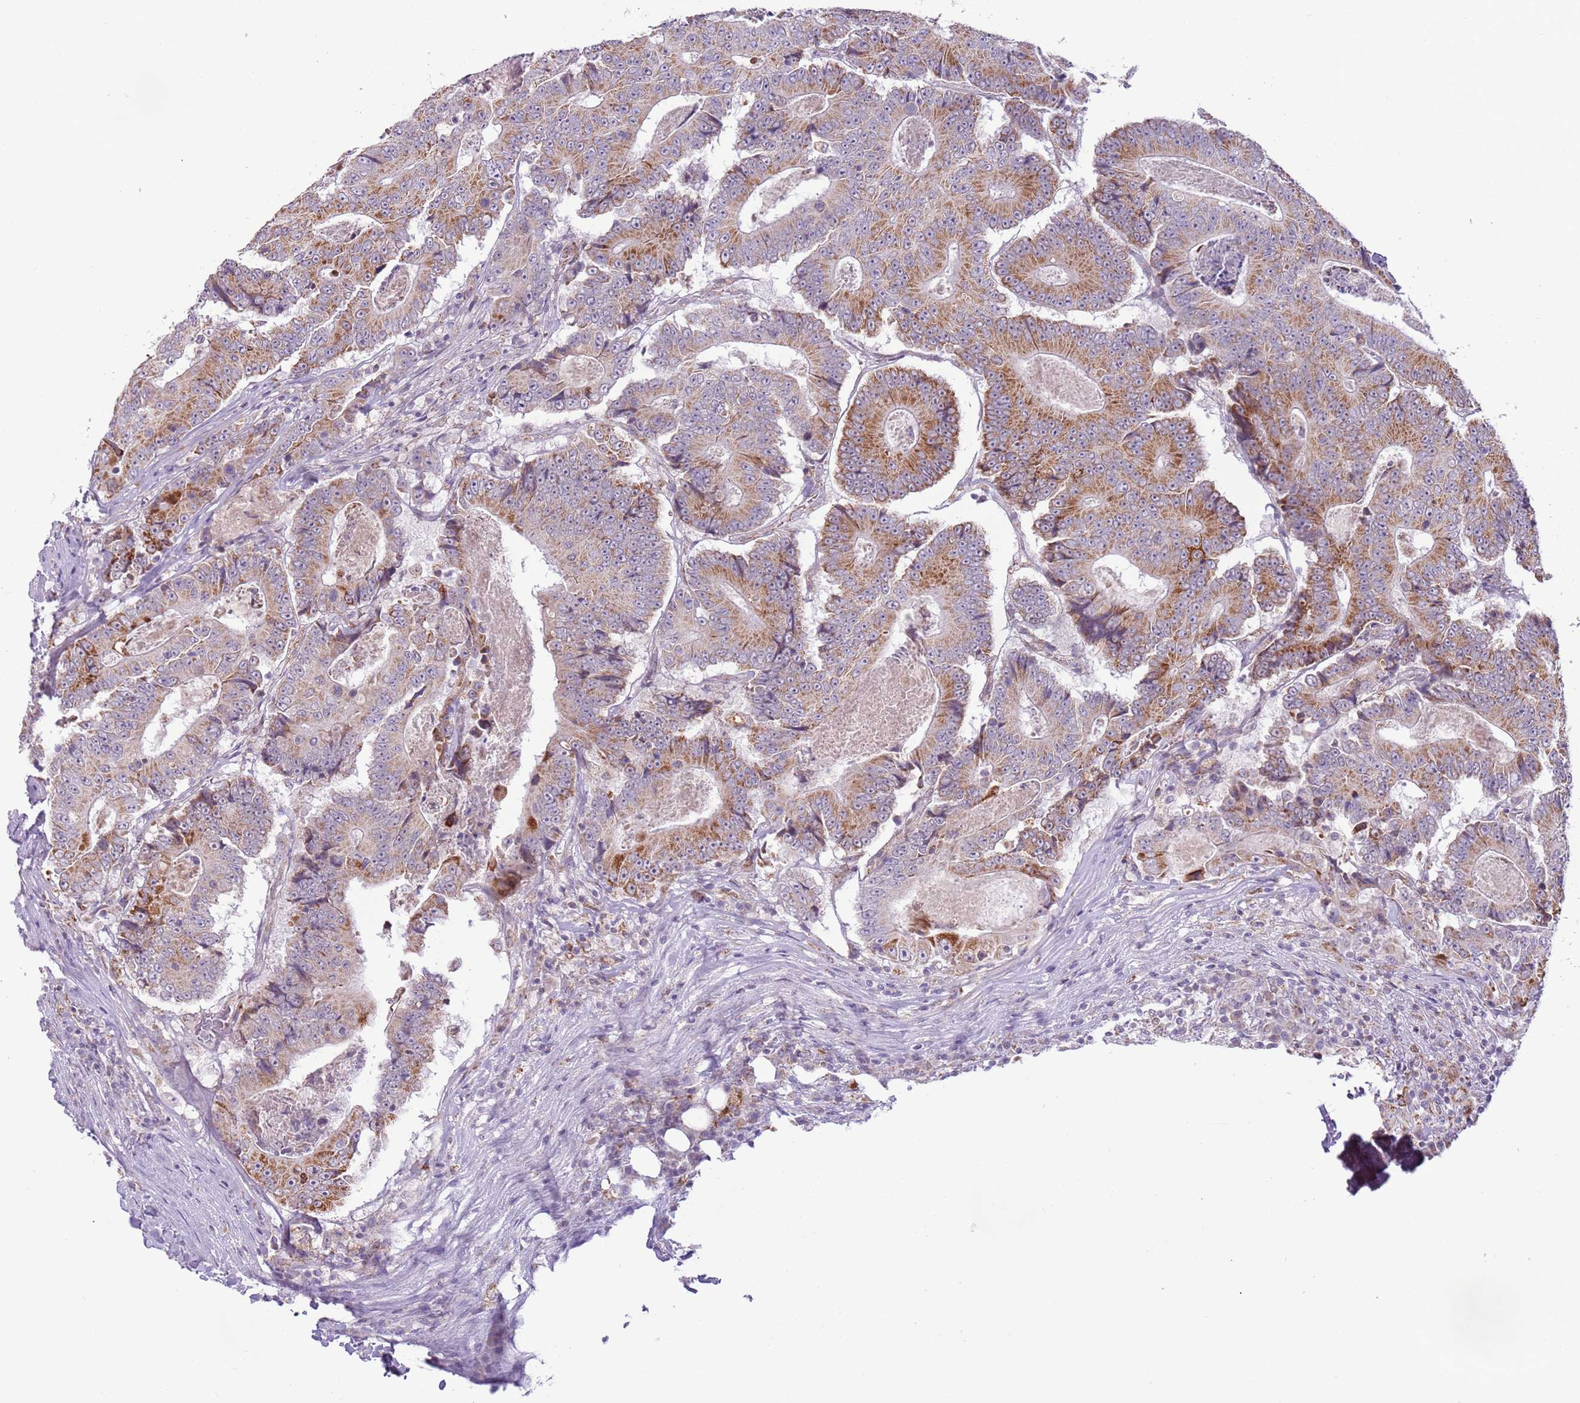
{"staining": {"intensity": "moderate", "quantity": ">75%", "location": "cytoplasmic/membranous"}, "tissue": "colorectal cancer", "cell_type": "Tumor cells", "image_type": "cancer", "snomed": [{"axis": "morphology", "description": "Adenocarcinoma, NOS"}, {"axis": "topography", "description": "Colon"}], "caption": "Human adenocarcinoma (colorectal) stained with a protein marker displays moderate staining in tumor cells.", "gene": "MLLT11", "patient": {"sex": "male", "age": 83}}